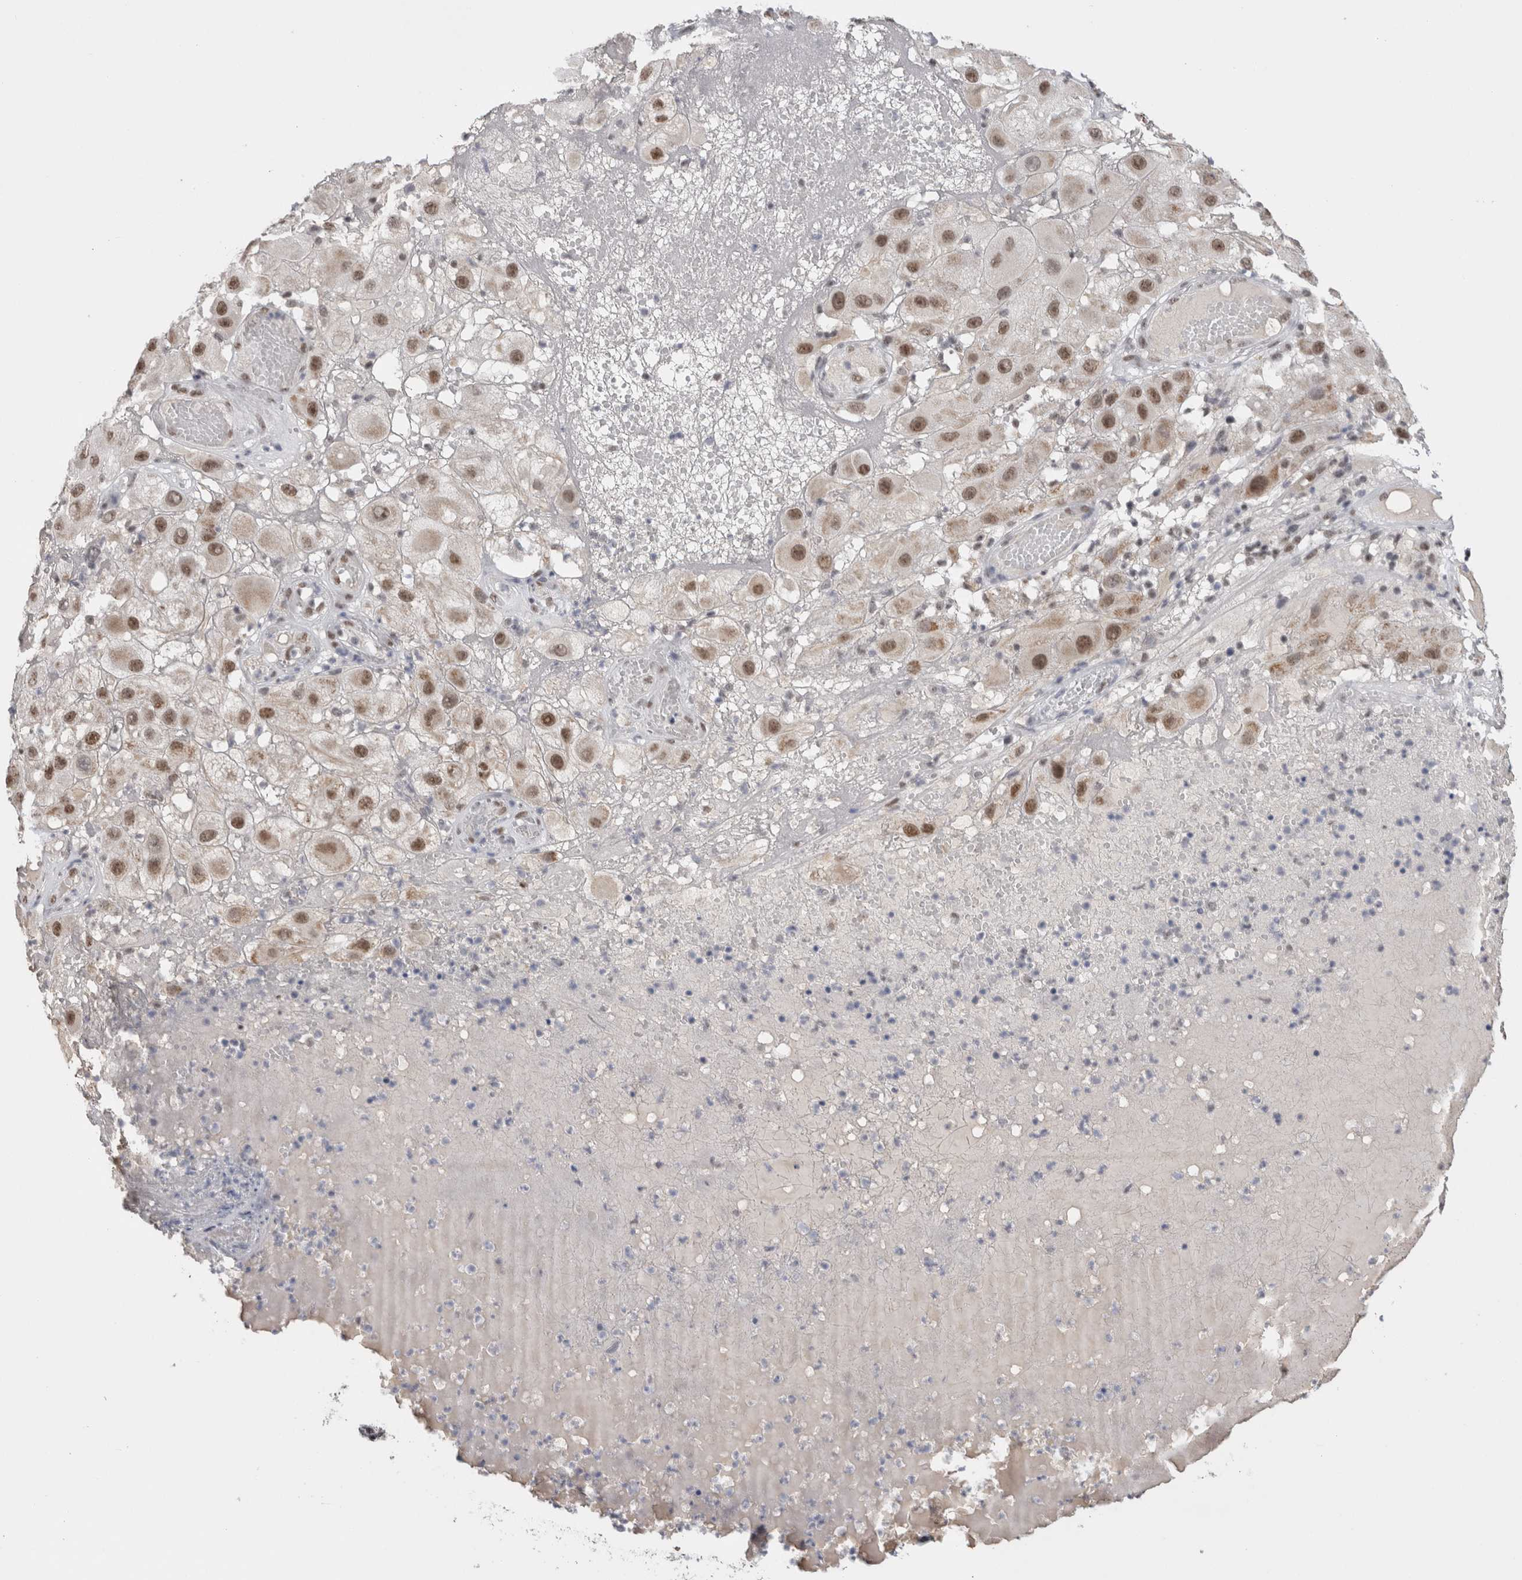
{"staining": {"intensity": "moderate", "quantity": ">75%", "location": "nuclear"}, "tissue": "melanoma", "cell_type": "Tumor cells", "image_type": "cancer", "snomed": [{"axis": "morphology", "description": "Malignant melanoma, NOS"}, {"axis": "topography", "description": "Skin"}], "caption": "A micrograph of melanoma stained for a protein exhibits moderate nuclear brown staining in tumor cells.", "gene": "DAXX", "patient": {"sex": "female", "age": 81}}